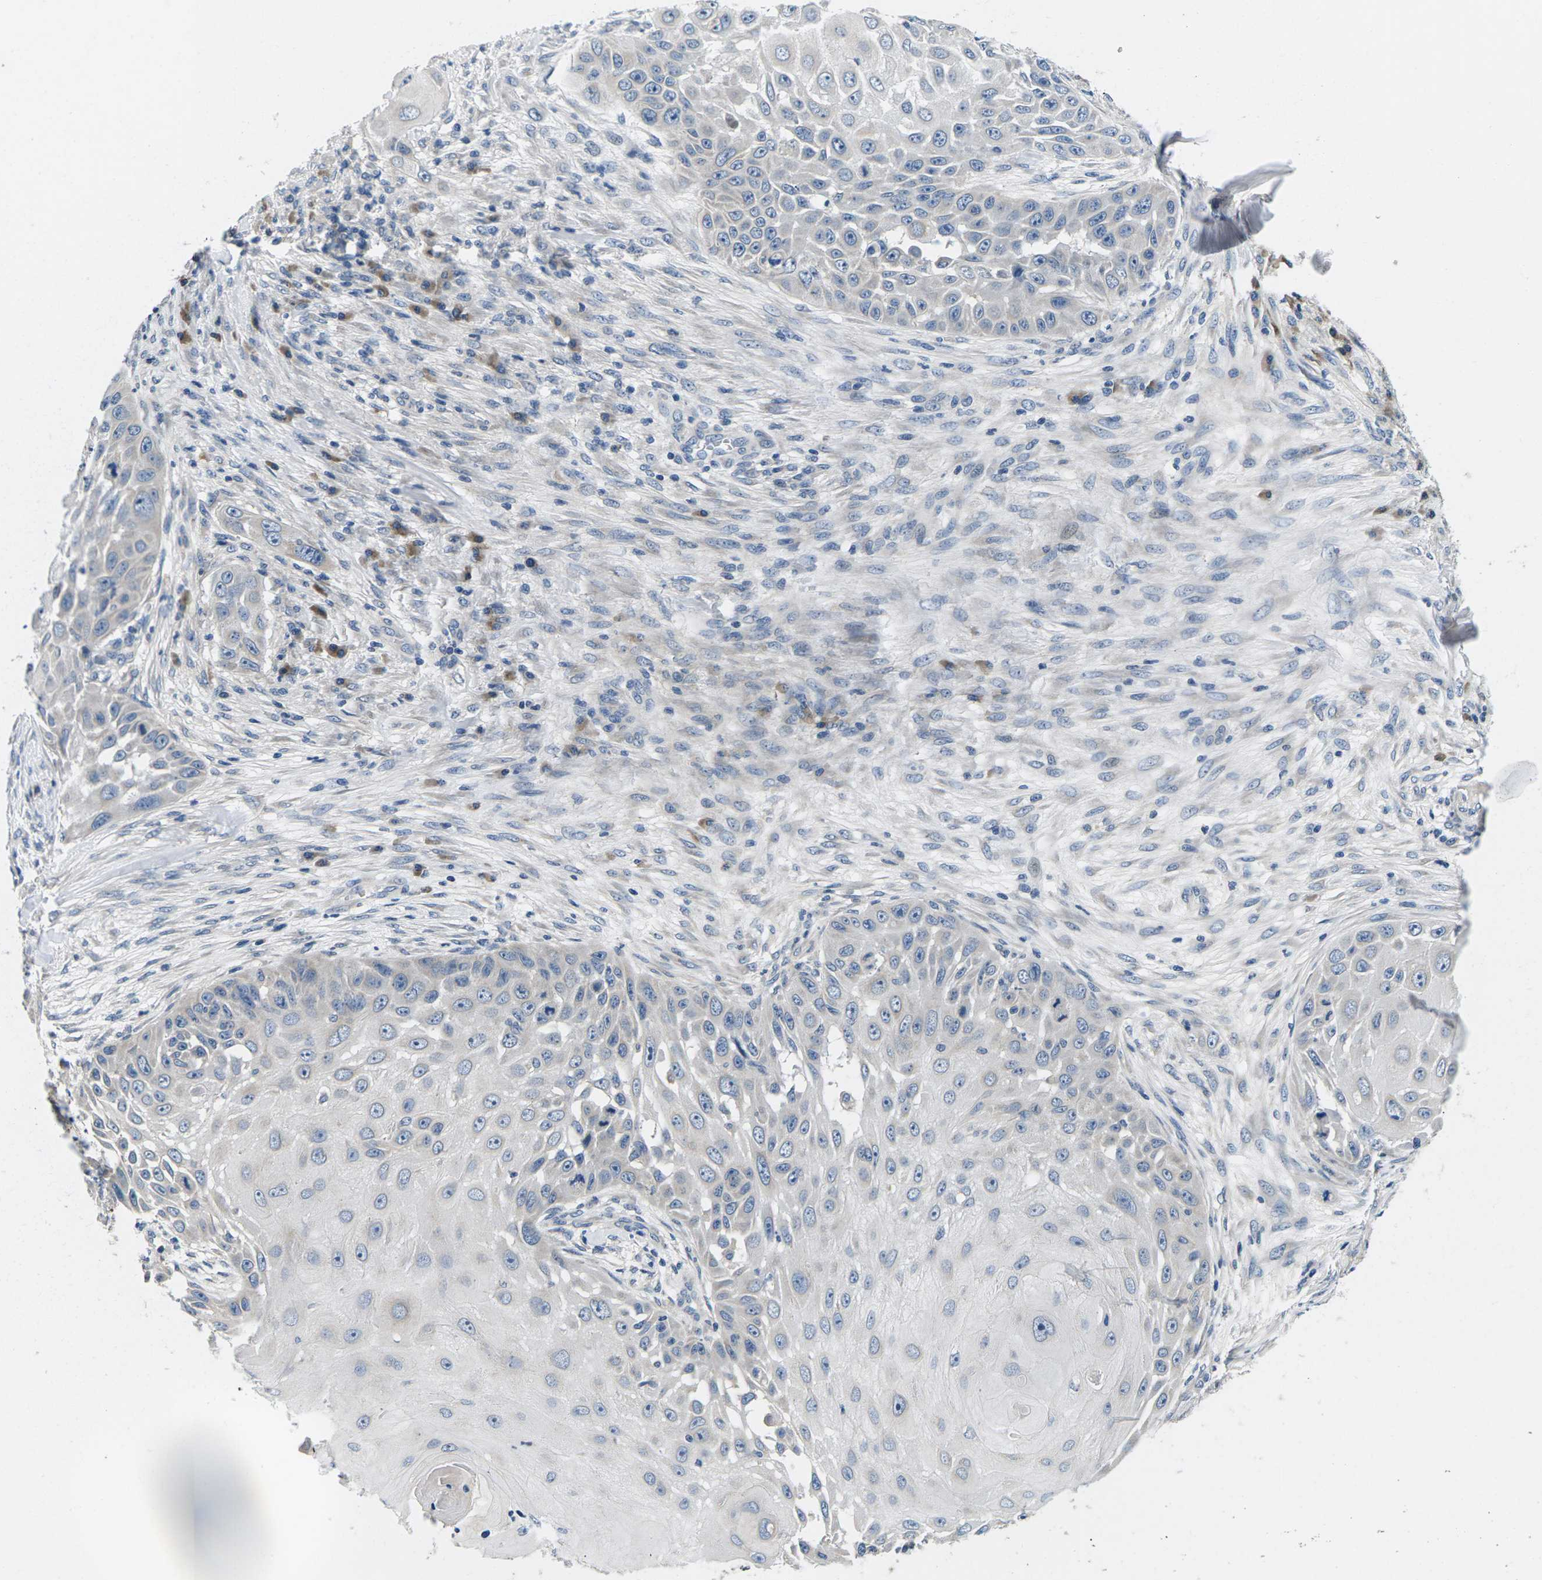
{"staining": {"intensity": "negative", "quantity": "none", "location": "none"}, "tissue": "skin cancer", "cell_type": "Tumor cells", "image_type": "cancer", "snomed": [{"axis": "morphology", "description": "Squamous cell carcinoma, NOS"}, {"axis": "topography", "description": "Skin"}], "caption": "Immunohistochemistry photomicrograph of human squamous cell carcinoma (skin) stained for a protein (brown), which displays no positivity in tumor cells. (DAB immunohistochemistry visualized using brightfield microscopy, high magnification).", "gene": "ERGIC3", "patient": {"sex": "female", "age": 44}}